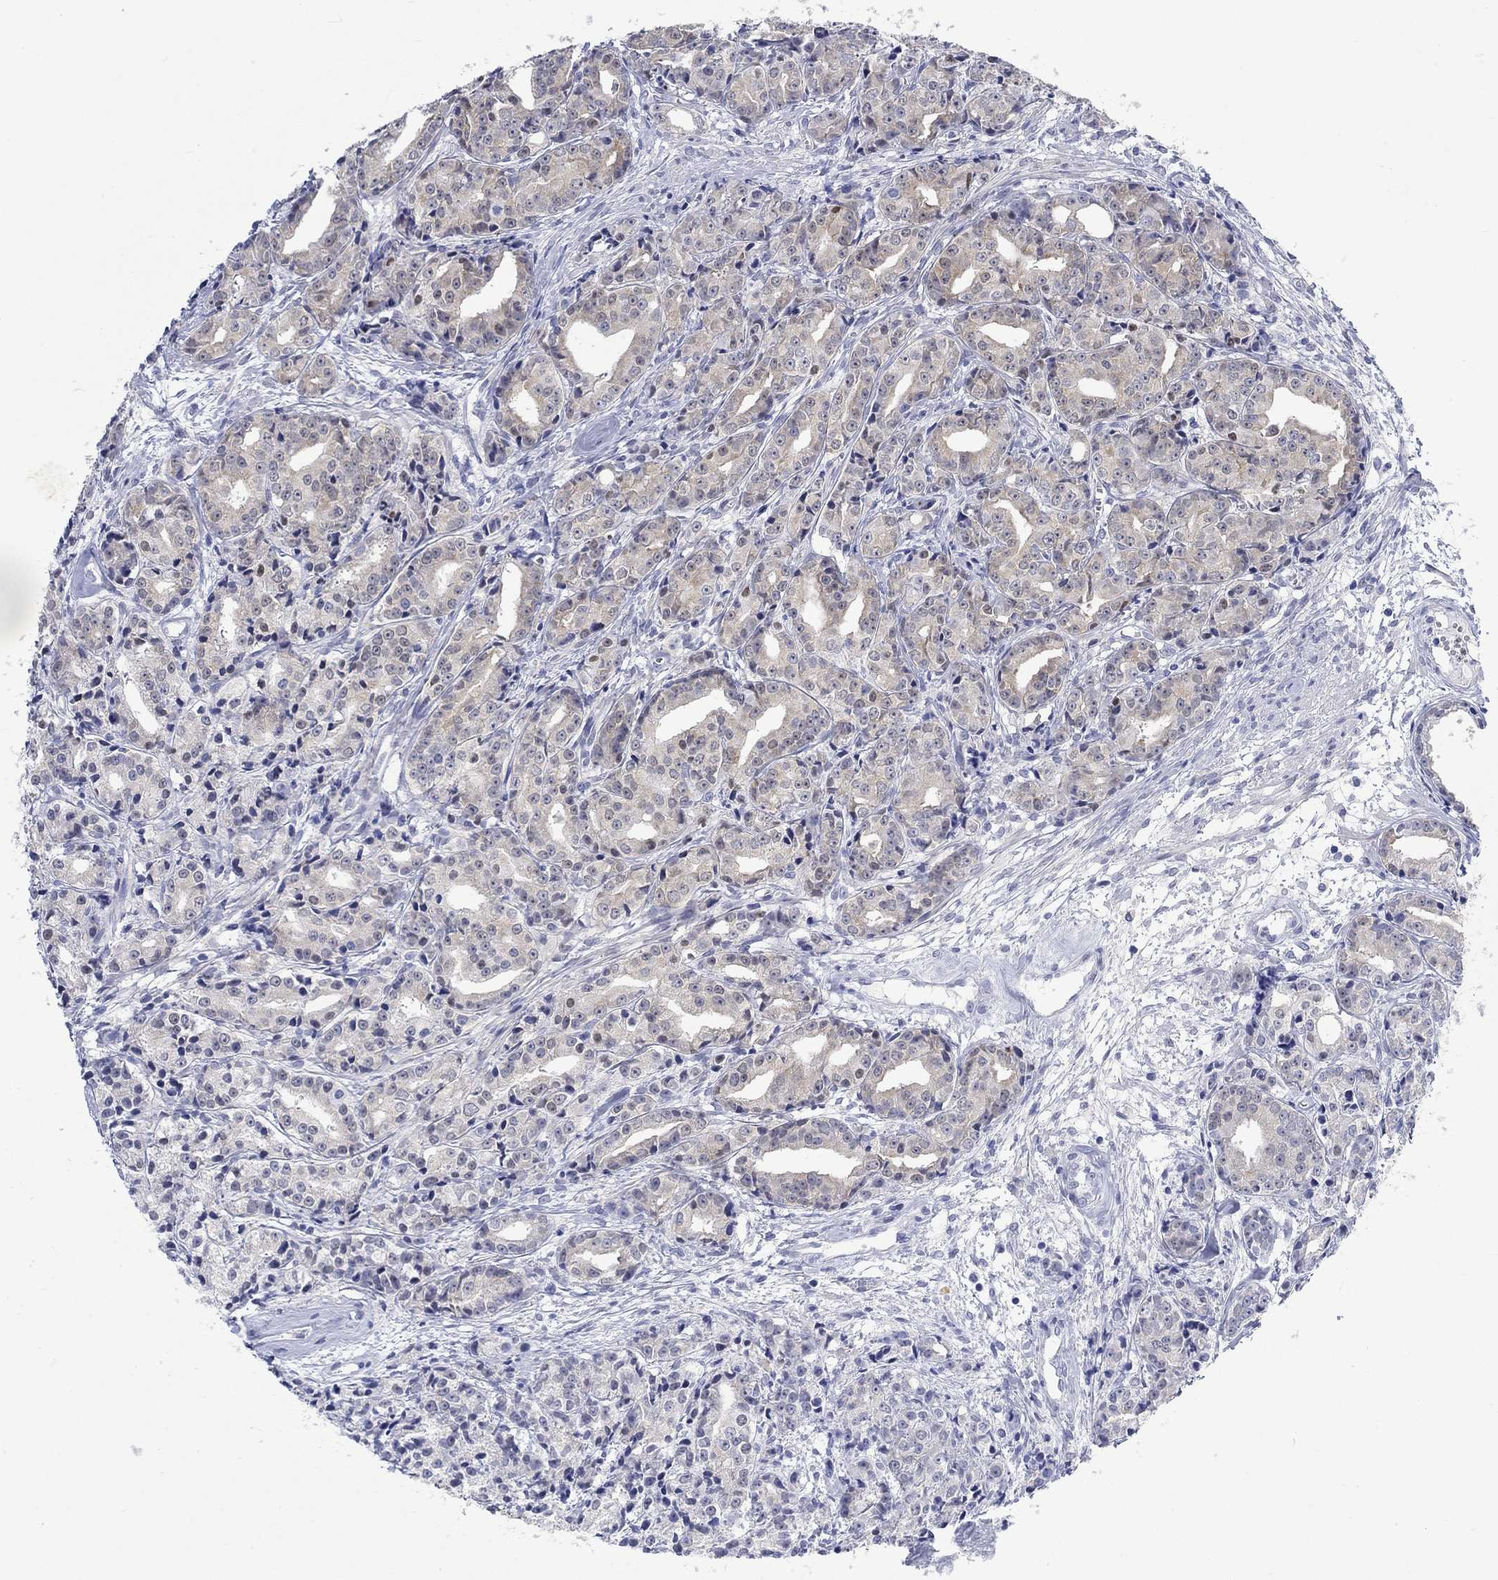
{"staining": {"intensity": "weak", "quantity": "25%-75%", "location": "cytoplasmic/membranous"}, "tissue": "prostate cancer", "cell_type": "Tumor cells", "image_type": "cancer", "snomed": [{"axis": "morphology", "description": "Adenocarcinoma, Medium grade"}, {"axis": "topography", "description": "Prostate"}], "caption": "Immunohistochemistry (IHC) of human prostate adenocarcinoma (medium-grade) reveals low levels of weak cytoplasmic/membranous staining in about 25%-75% of tumor cells.", "gene": "MSI1", "patient": {"sex": "male", "age": 74}}